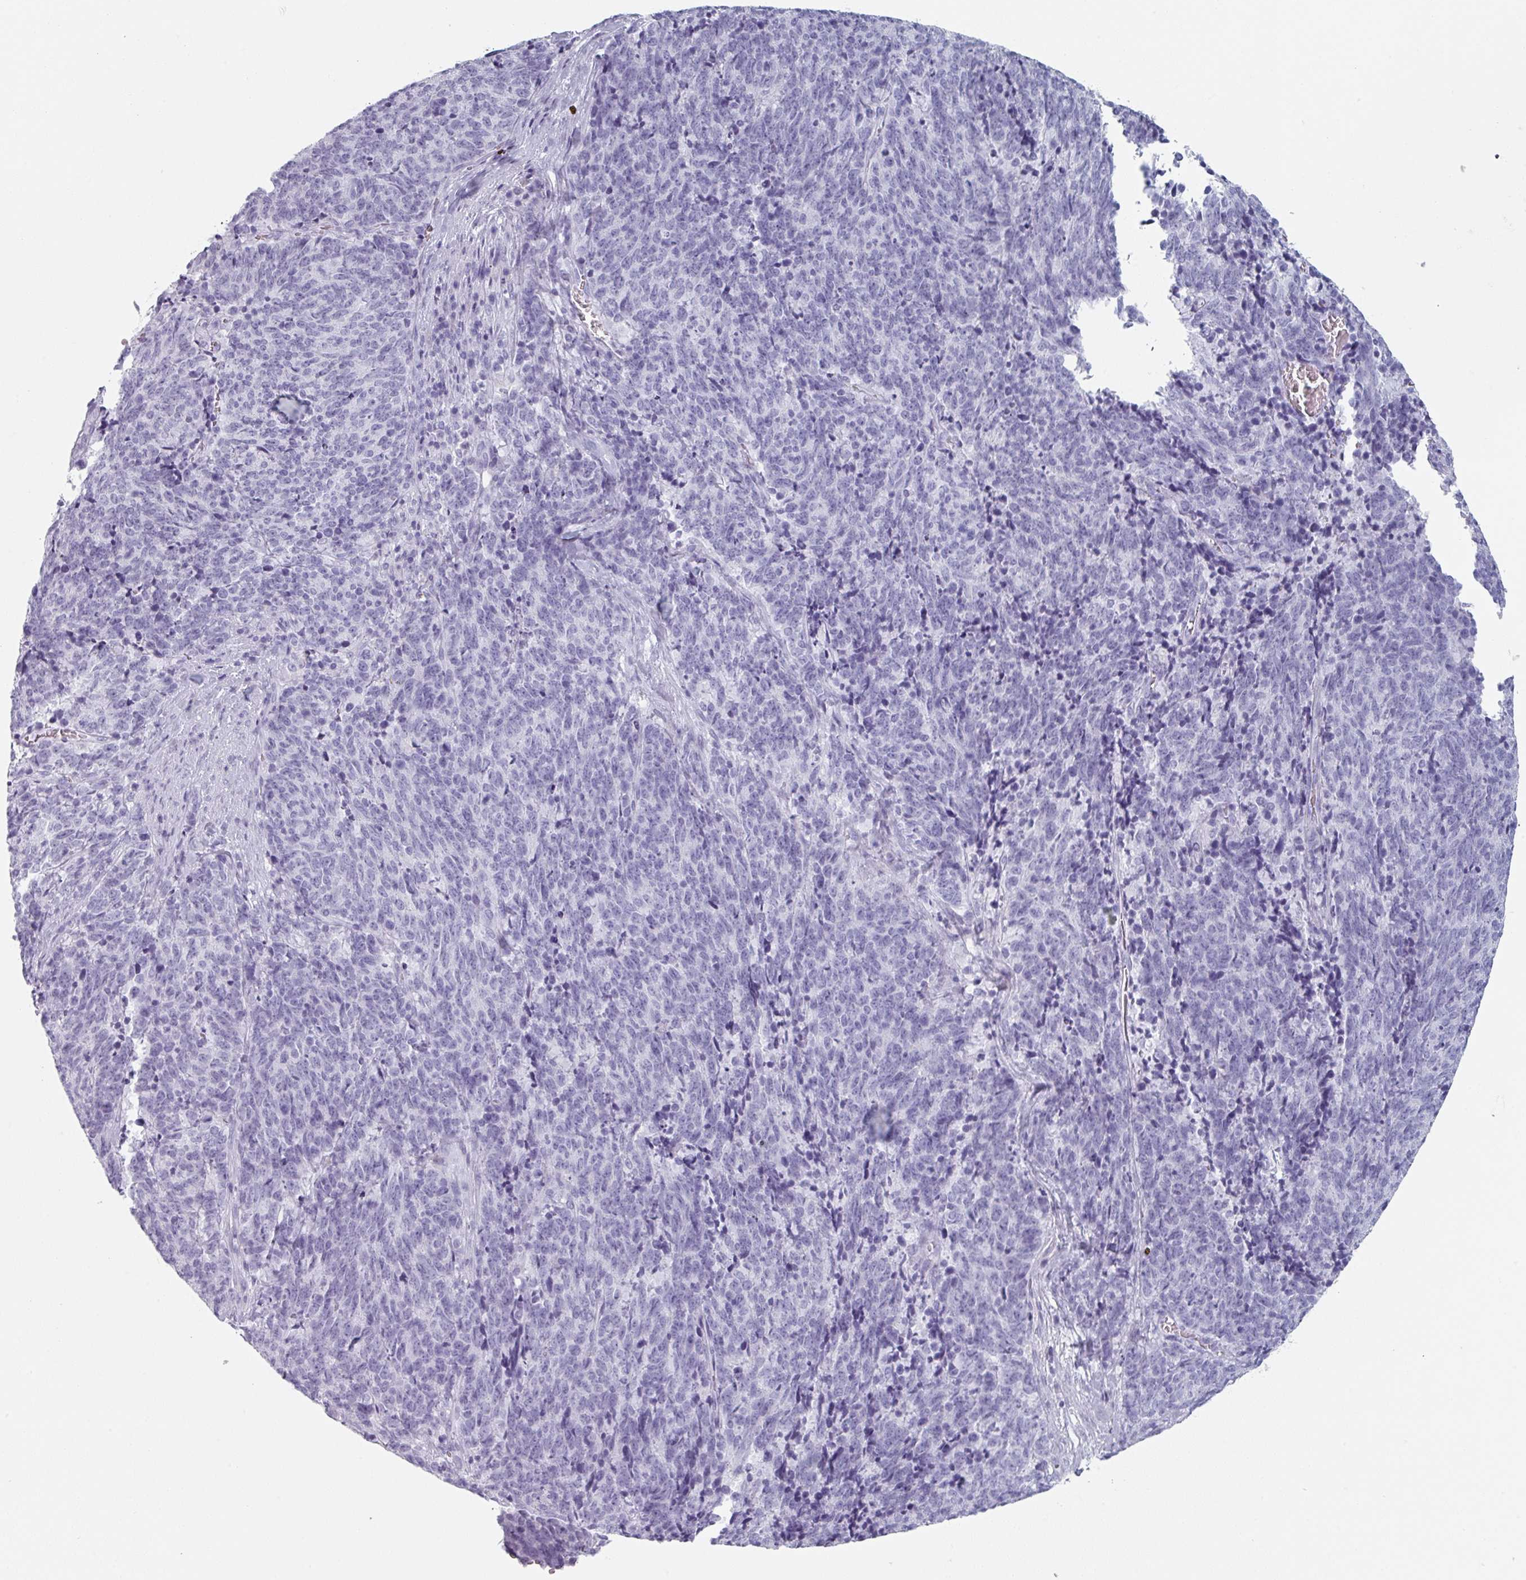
{"staining": {"intensity": "negative", "quantity": "none", "location": "none"}, "tissue": "cervical cancer", "cell_type": "Tumor cells", "image_type": "cancer", "snomed": [{"axis": "morphology", "description": "Squamous cell carcinoma, NOS"}, {"axis": "topography", "description": "Cervix"}], "caption": "The IHC histopathology image has no significant positivity in tumor cells of squamous cell carcinoma (cervical) tissue. (DAB (3,3'-diaminobenzidine) immunohistochemistry with hematoxylin counter stain).", "gene": "SLC35G2", "patient": {"sex": "female", "age": 29}}